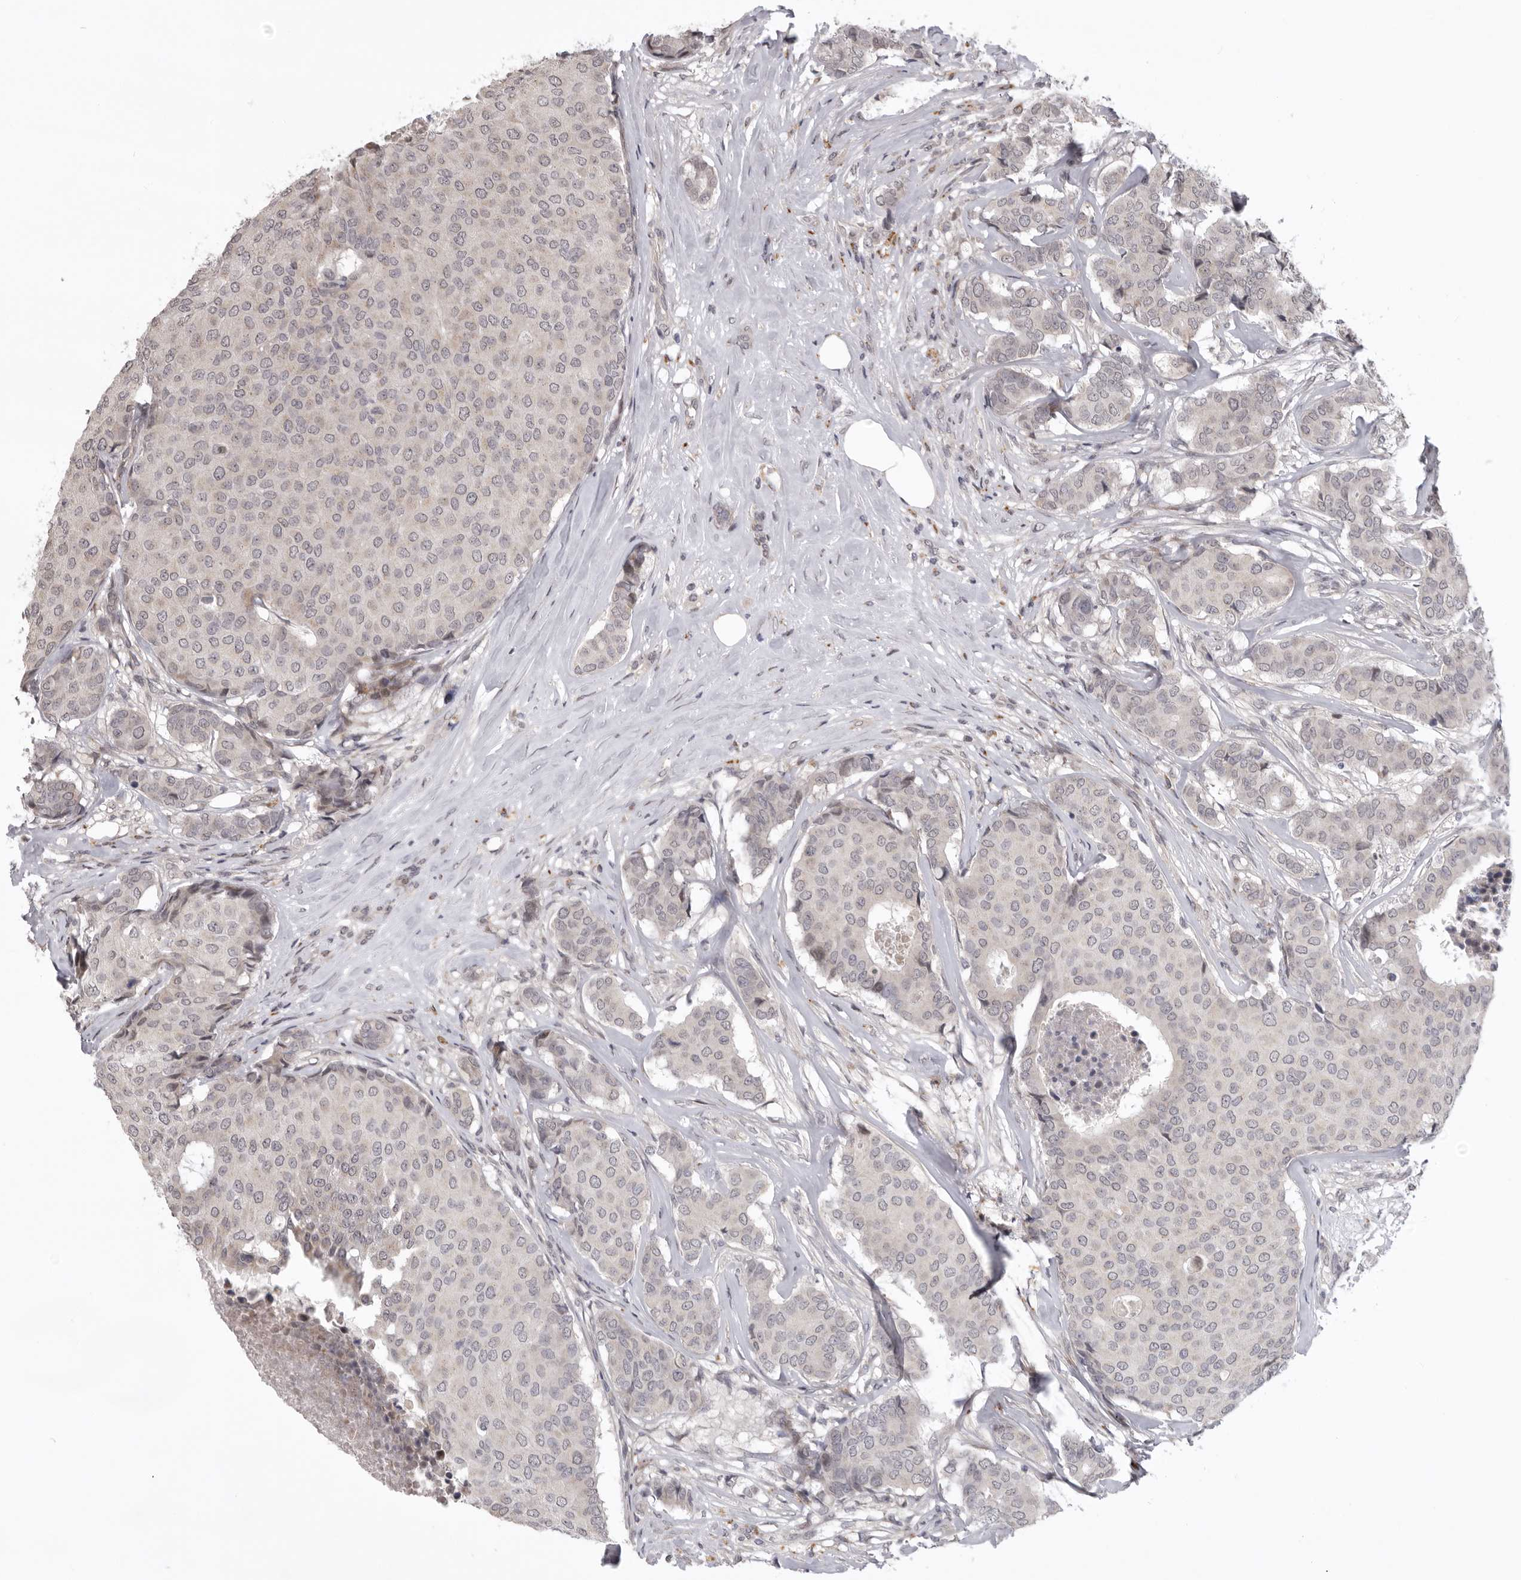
{"staining": {"intensity": "negative", "quantity": "none", "location": "none"}, "tissue": "breast cancer", "cell_type": "Tumor cells", "image_type": "cancer", "snomed": [{"axis": "morphology", "description": "Duct carcinoma"}, {"axis": "topography", "description": "Breast"}], "caption": "High magnification brightfield microscopy of breast cancer (invasive ductal carcinoma) stained with DAB (brown) and counterstained with hematoxylin (blue): tumor cells show no significant expression.", "gene": "C1orf109", "patient": {"sex": "female", "age": 75}}